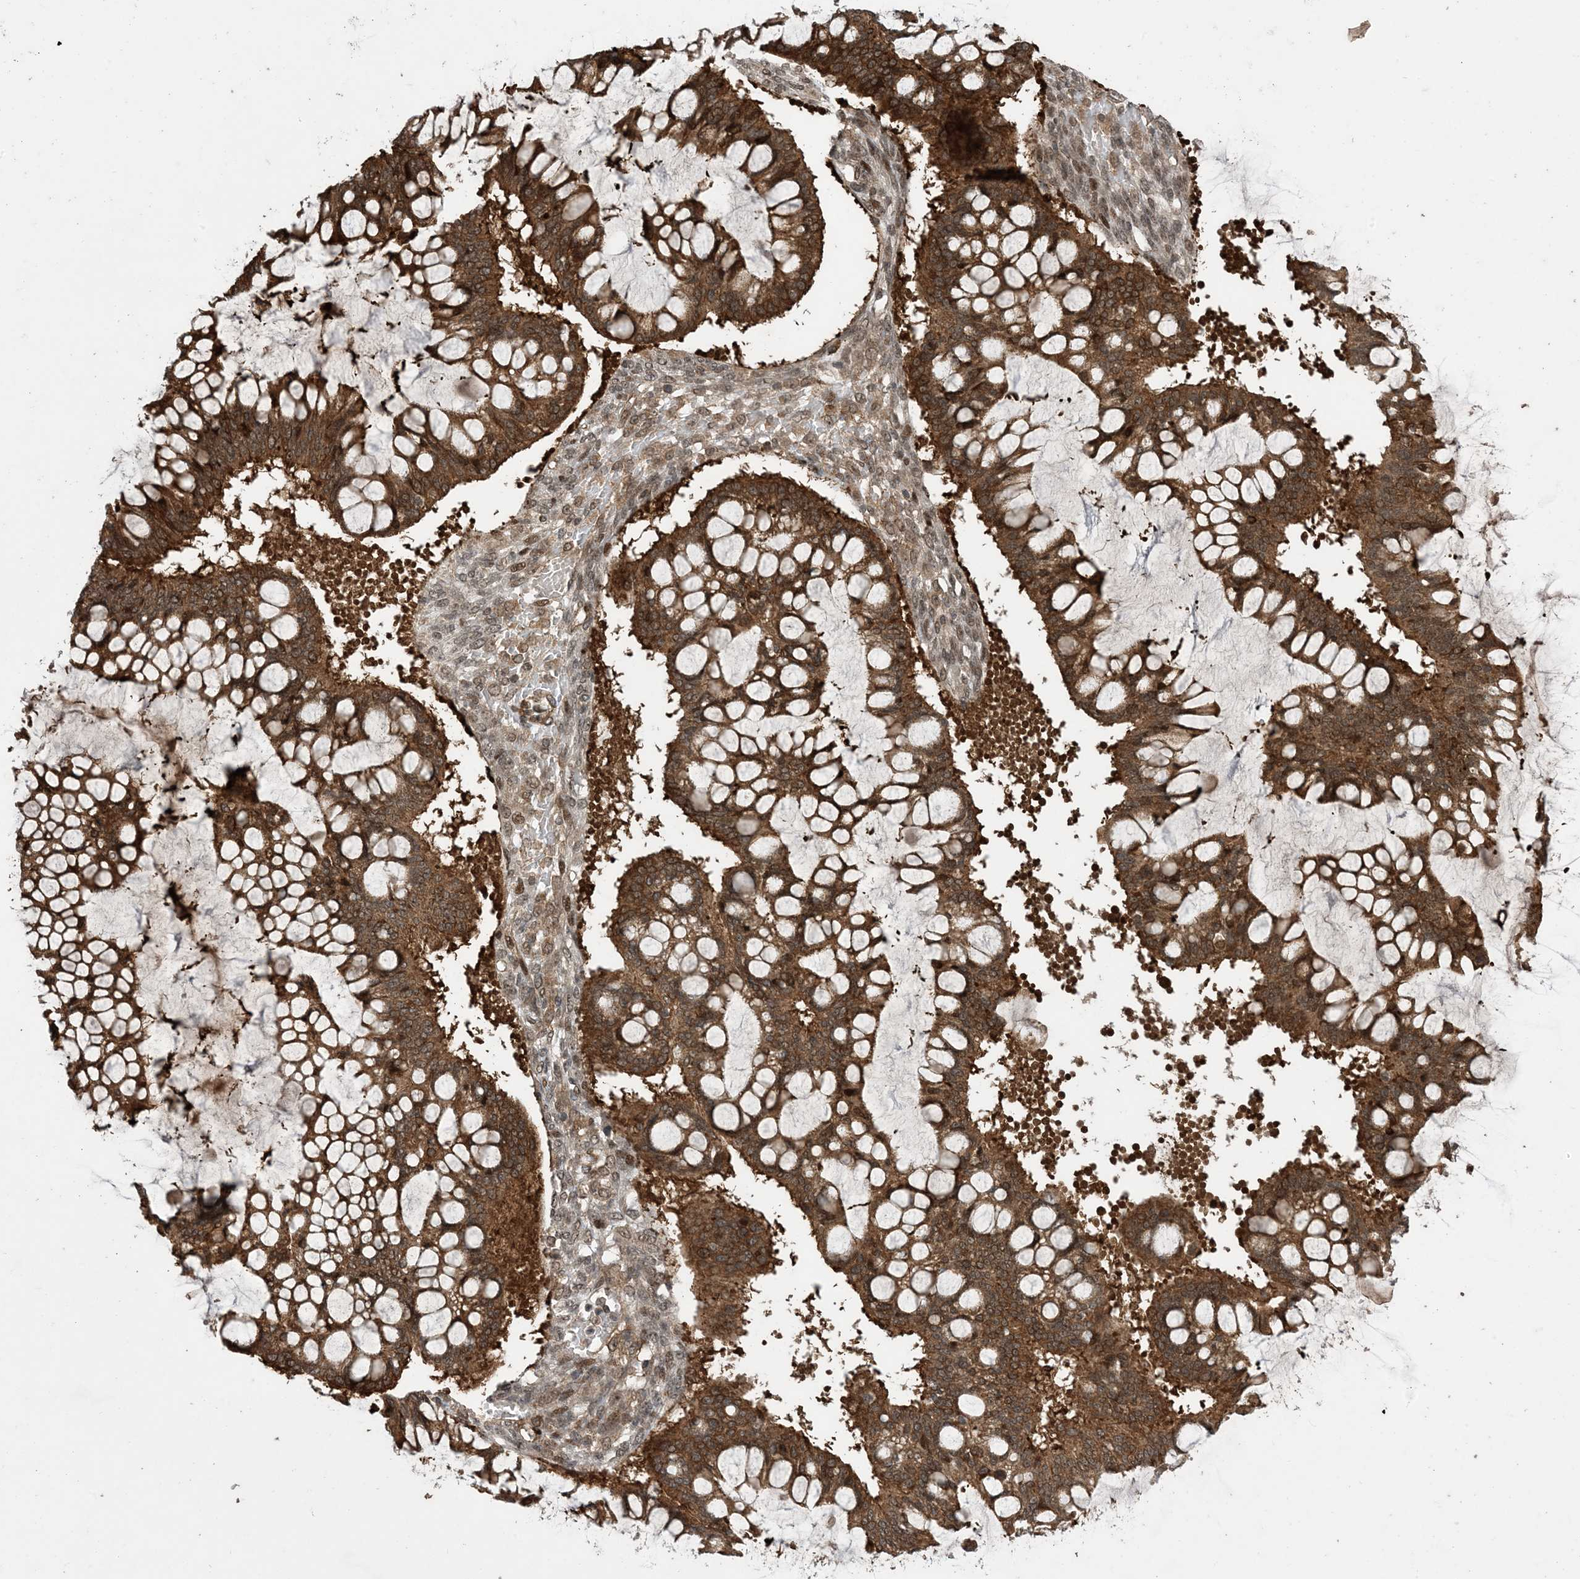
{"staining": {"intensity": "strong", "quantity": ">75%", "location": "cytoplasmic/membranous,nuclear"}, "tissue": "ovarian cancer", "cell_type": "Tumor cells", "image_type": "cancer", "snomed": [{"axis": "morphology", "description": "Cystadenocarcinoma, mucinous, NOS"}, {"axis": "topography", "description": "Ovary"}], "caption": "The image demonstrates immunohistochemical staining of ovarian cancer (mucinous cystadenocarcinoma). There is strong cytoplasmic/membranous and nuclear positivity is seen in about >75% of tumor cells. (DAB (3,3'-diaminobenzidine) IHC with brightfield microscopy, high magnification).", "gene": "ZNF511", "patient": {"sex": "female", "age": 73}}